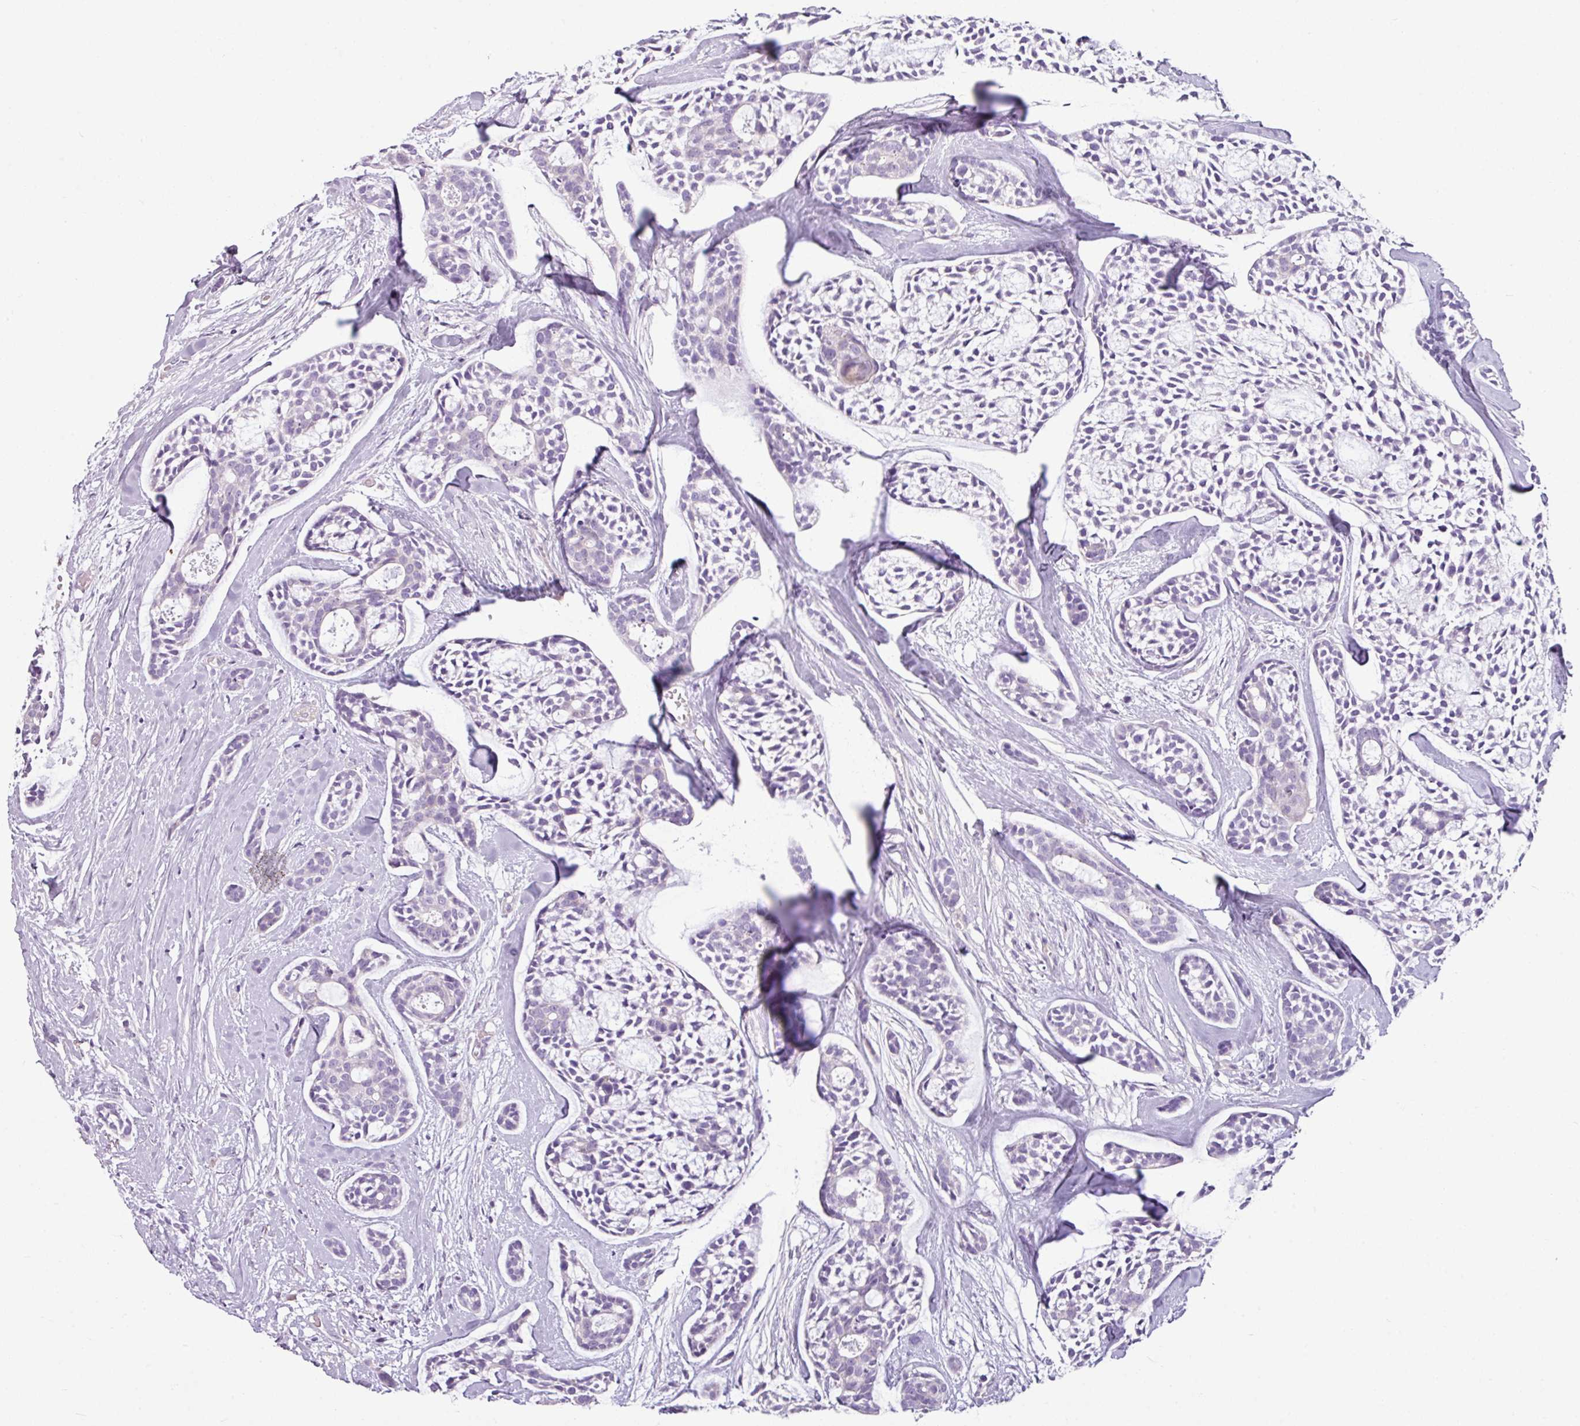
{"staining": {"intensity": "negative", "quantity": "none", "location": "none"}, "tissue": "head and neck cancer", "cell_type": "Tumor cells", "image_type": "cancer", "snomed": [{"axis": "morphology", "description": "Adenocarcinoma, NOS"}, {"axis": "topography", "description": "Subcutis"}, {"axis": "topography", "description": "Head-Neck"}], "caption": "Head and neck cancer (adenocarcinoma) stained for a protein using immunohistochemistry (IHC) exhibits no positivity tumor cells.", "gene": "TOR1AIP2", "patient": {"sex": "female", "age": 73}}